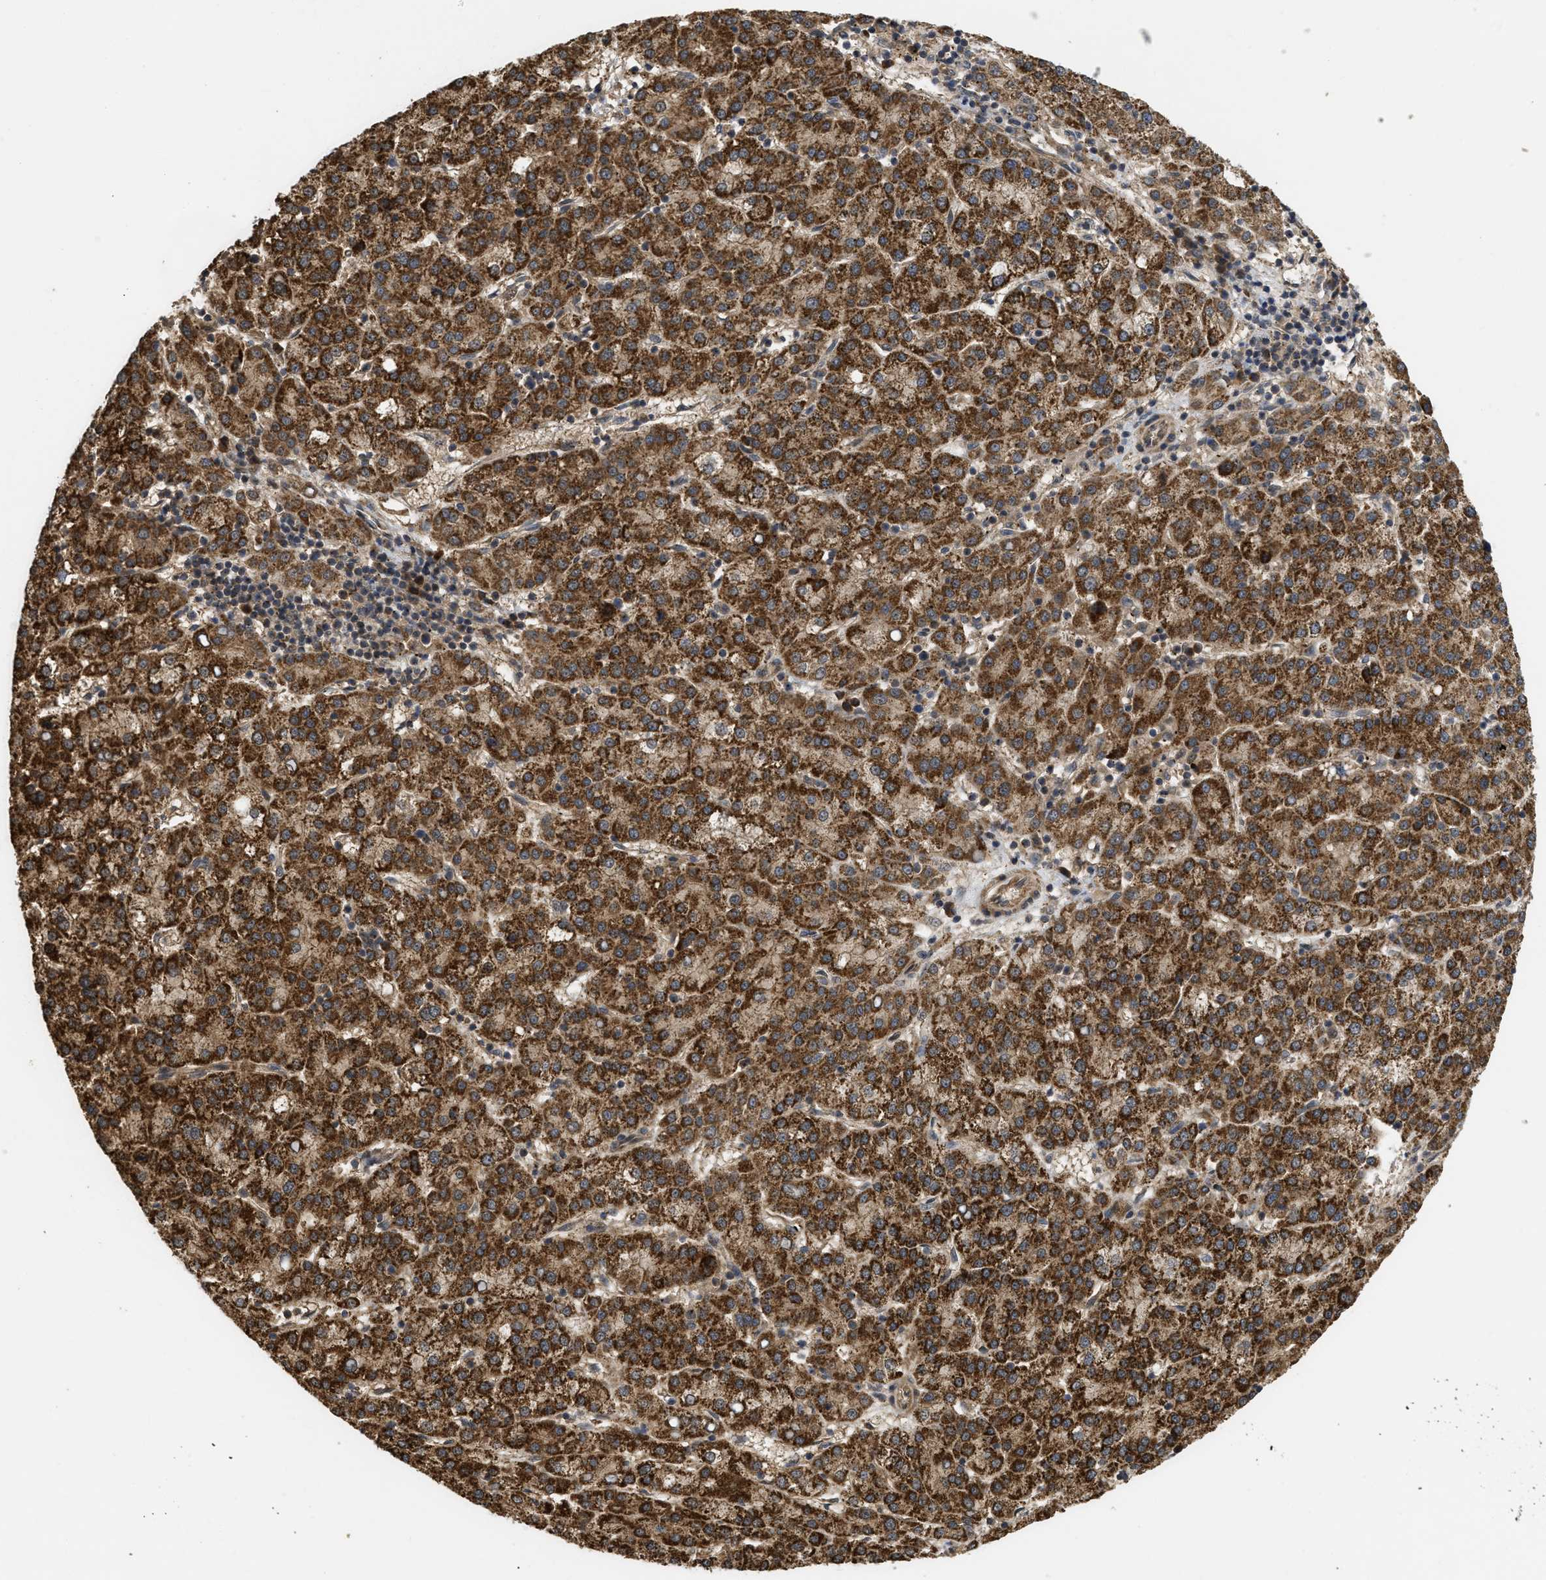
{"staining": {"intensity": "strong", "quantity": ">75%", "location": "cytoplasmic/membranous"}, "tissue": "liver cancer", "cell_type": "Tumor cells", "image_type": "cancer", "snomed": [{"axis": "morphology", "description": "Carcinoma, Hepatocellular, NOS"}, {"axis": "topography", "description": "Liver"}], "caption": "Human liver cancer (hepatocellular carcinoma) stained with a brown dye shows strong cytoplasmic/membranous positive expression in about >75% of tumor cells.", "gene": "FZD6", "patient": {"sex": "female", "age": 58}}